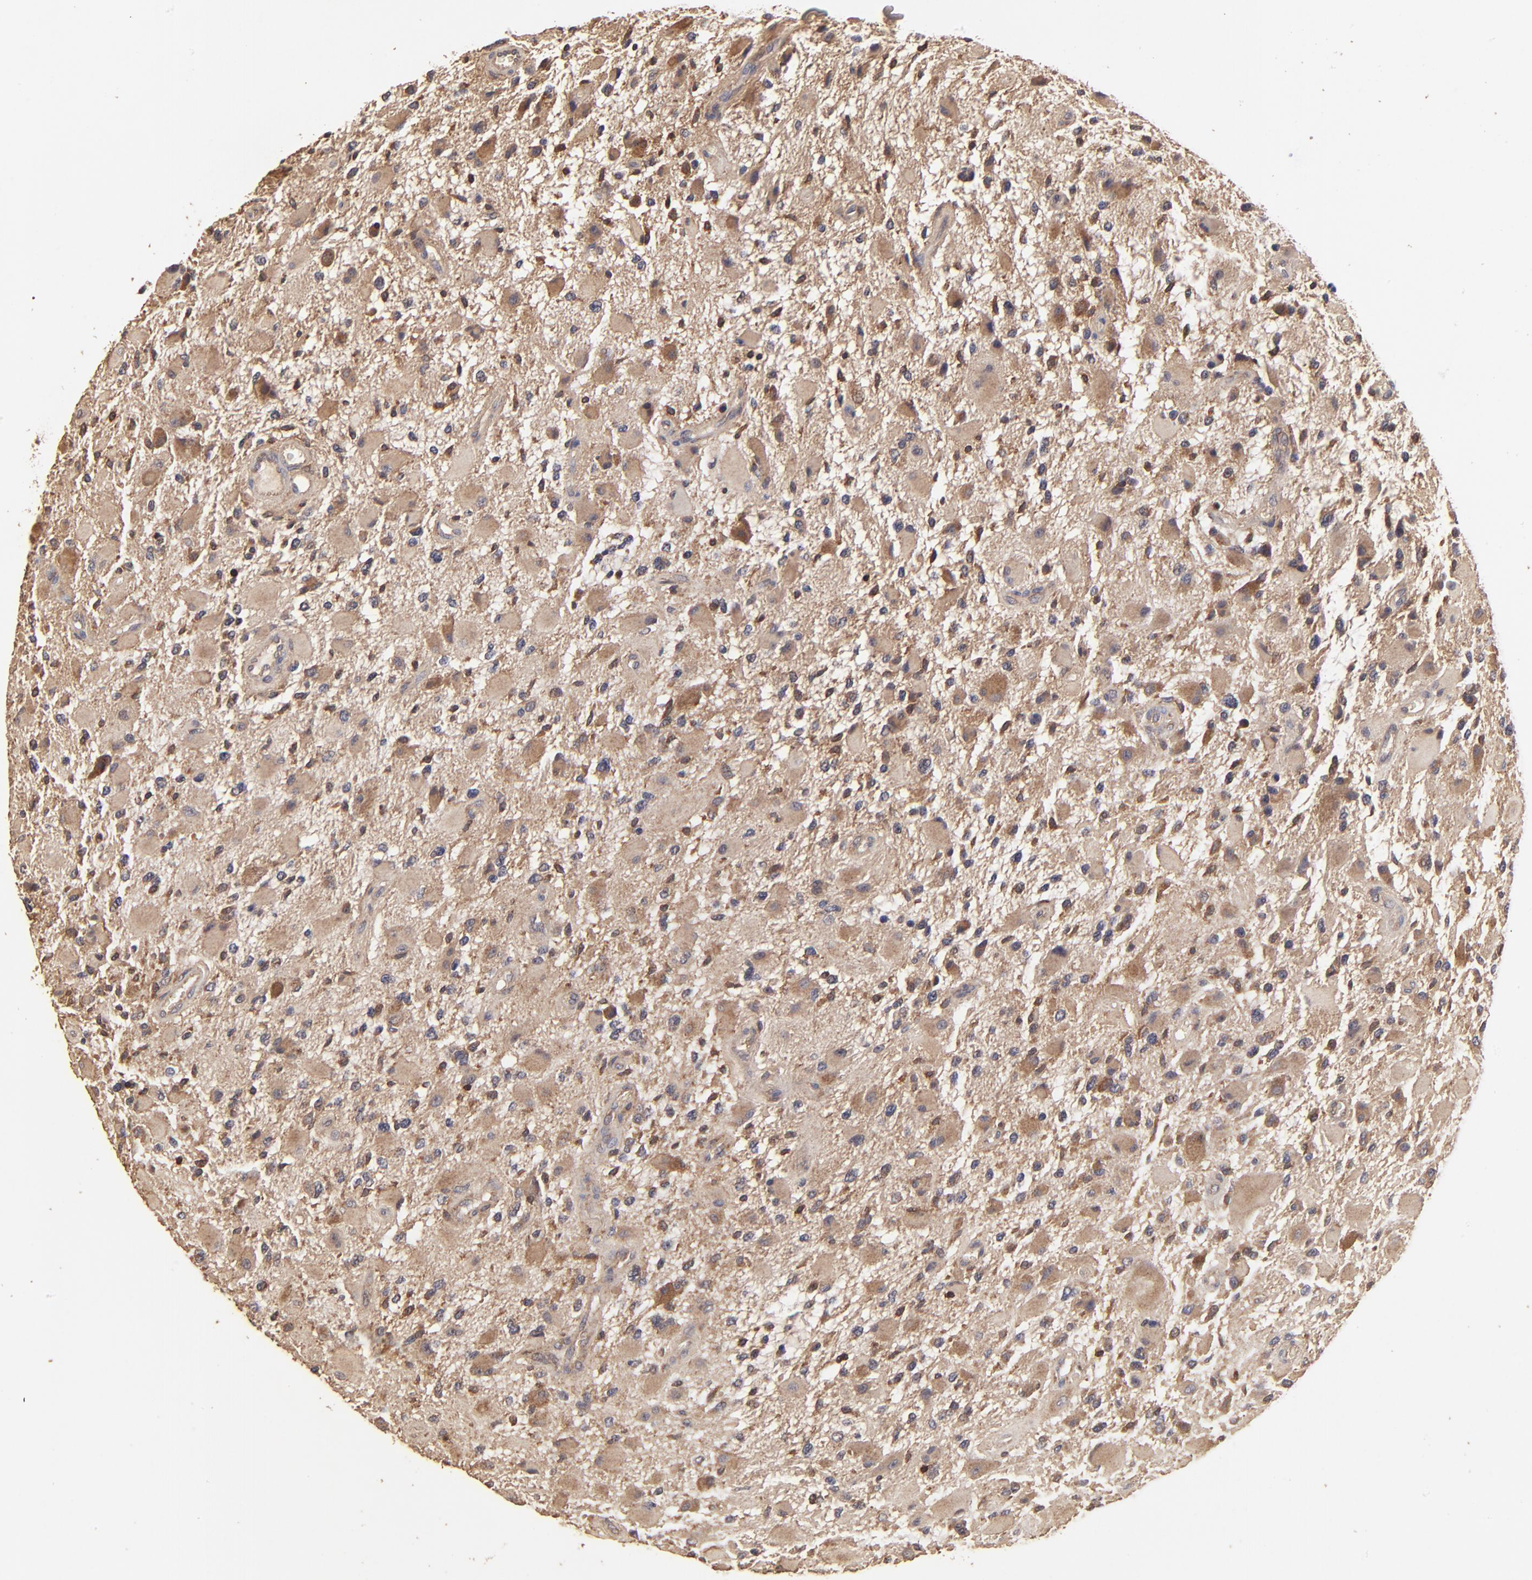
{"staining": {"intensity": "moderate", "quantity": ">75%", "location": "cytoplasmic/membranous"}, "tissue": "glioma", "cell_type": "Tumor cells", "image_type": "cancer", "snomed": [{"axis": "morphology", "description": "Glioma, malignant, High grade"}, {"axis": "topography", "description": "Brain"}], "caption": "Moderate cytoplasmic/membranous staining for a protein is appreciated in approximately >75% of tumor cells of malignant glioma (high-grade) using IHC.", "gene": "STON2", "patient": {"sex": "female", "age": 60}}